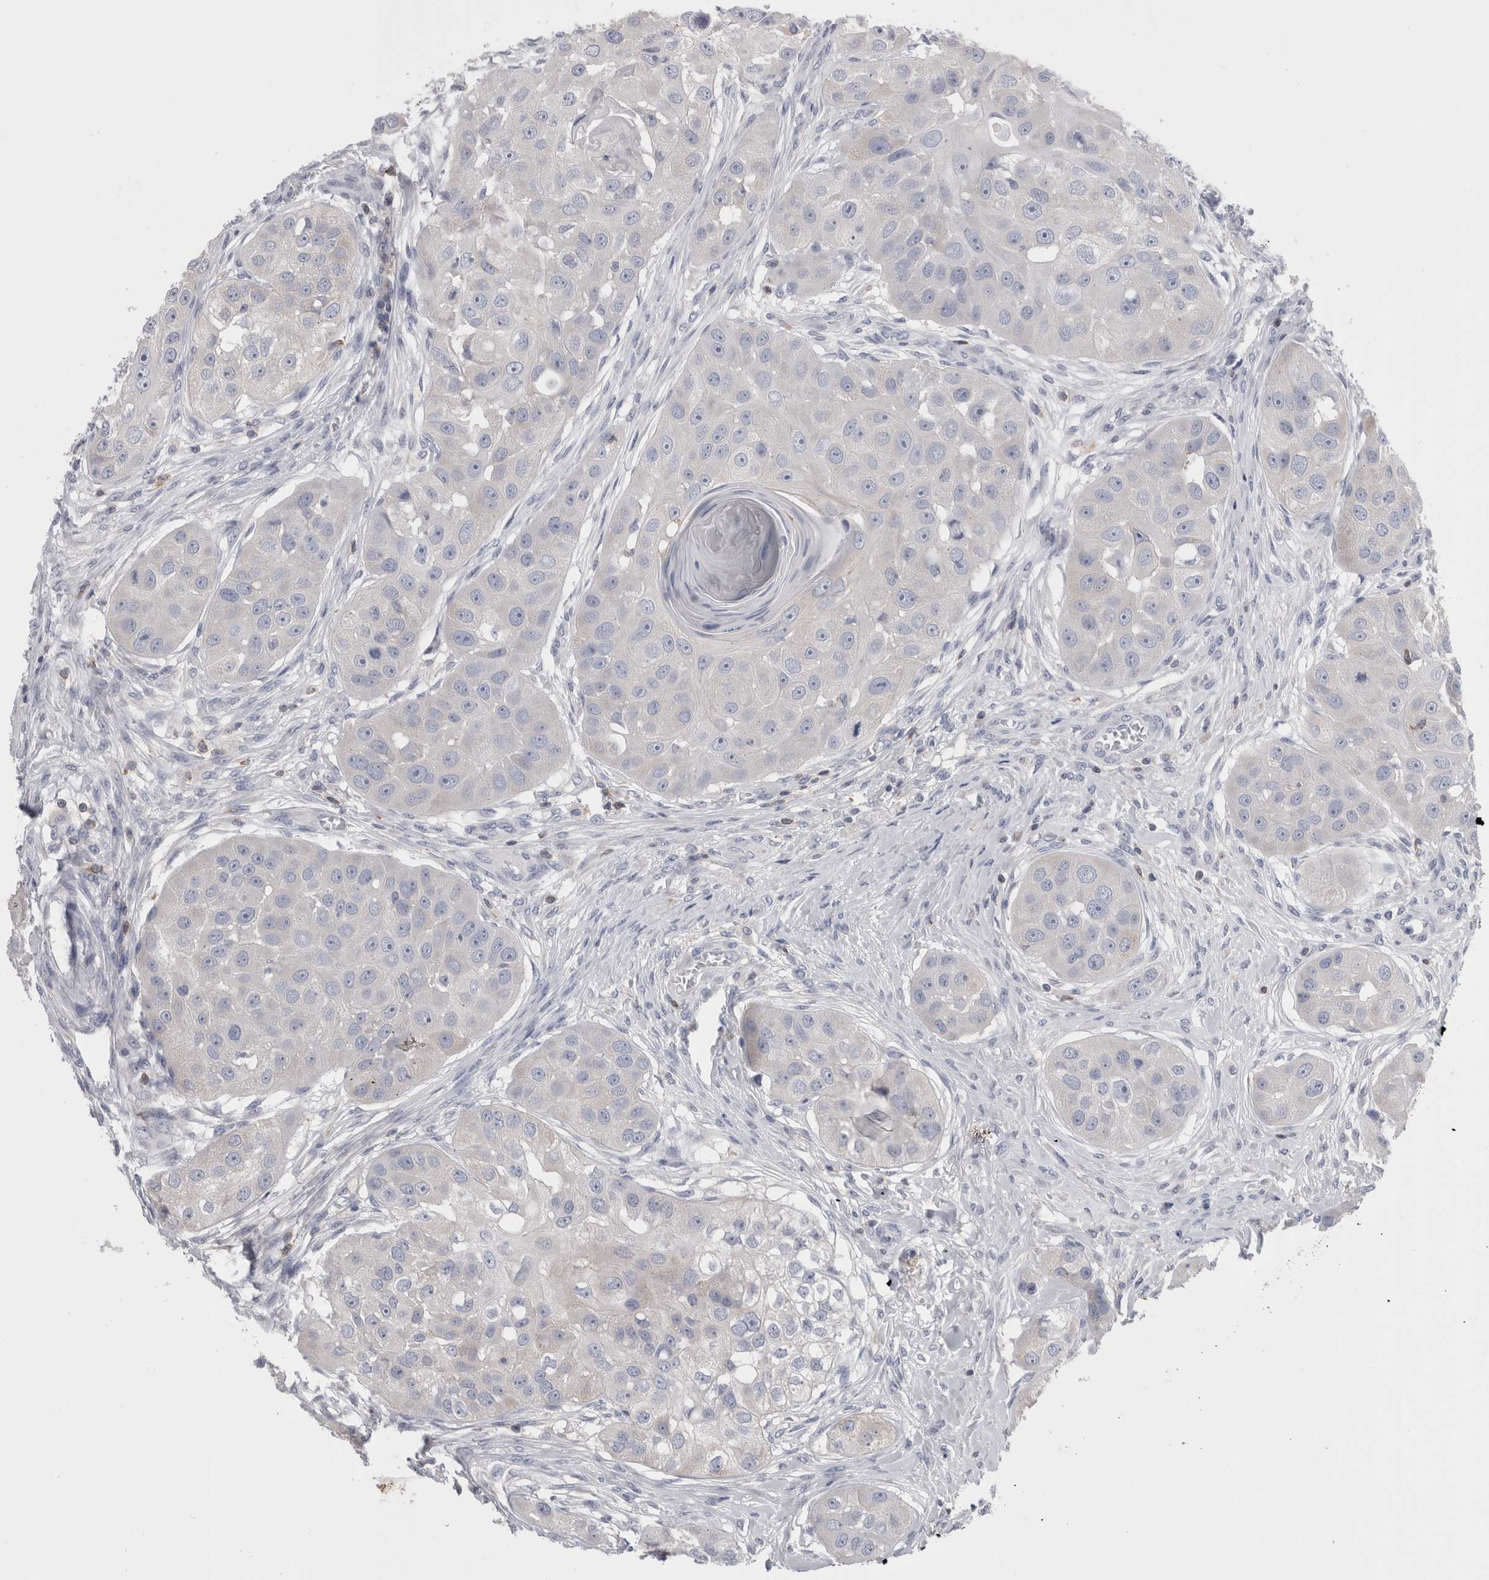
{"staining": {"intensity": "negative", "quantity": "none", "location": "none"}, "tissue": "head and neck cancer", "cell_type": "Tumor cells", "image_type": "cancer", "snomed": [{"axis": "morphology", "description": "Normal tissue, NOS"}, {"axis": "morphology", "description": "Squamous cell carcinoma, NOS"}, {"axis": "topography", "description": "Skeletal muscle"}, {"axis": "topography", "description": "Head-Neck"}], "caption": "High power microscopy image of an immunohistochemistry image of squamous cell carcinoma (head and neck), revealing no significant positivity in tumor cells. Nuclei are stained in blue.", "gene": "DCTN6", "patient": {"sex": "male", "age": 51}}